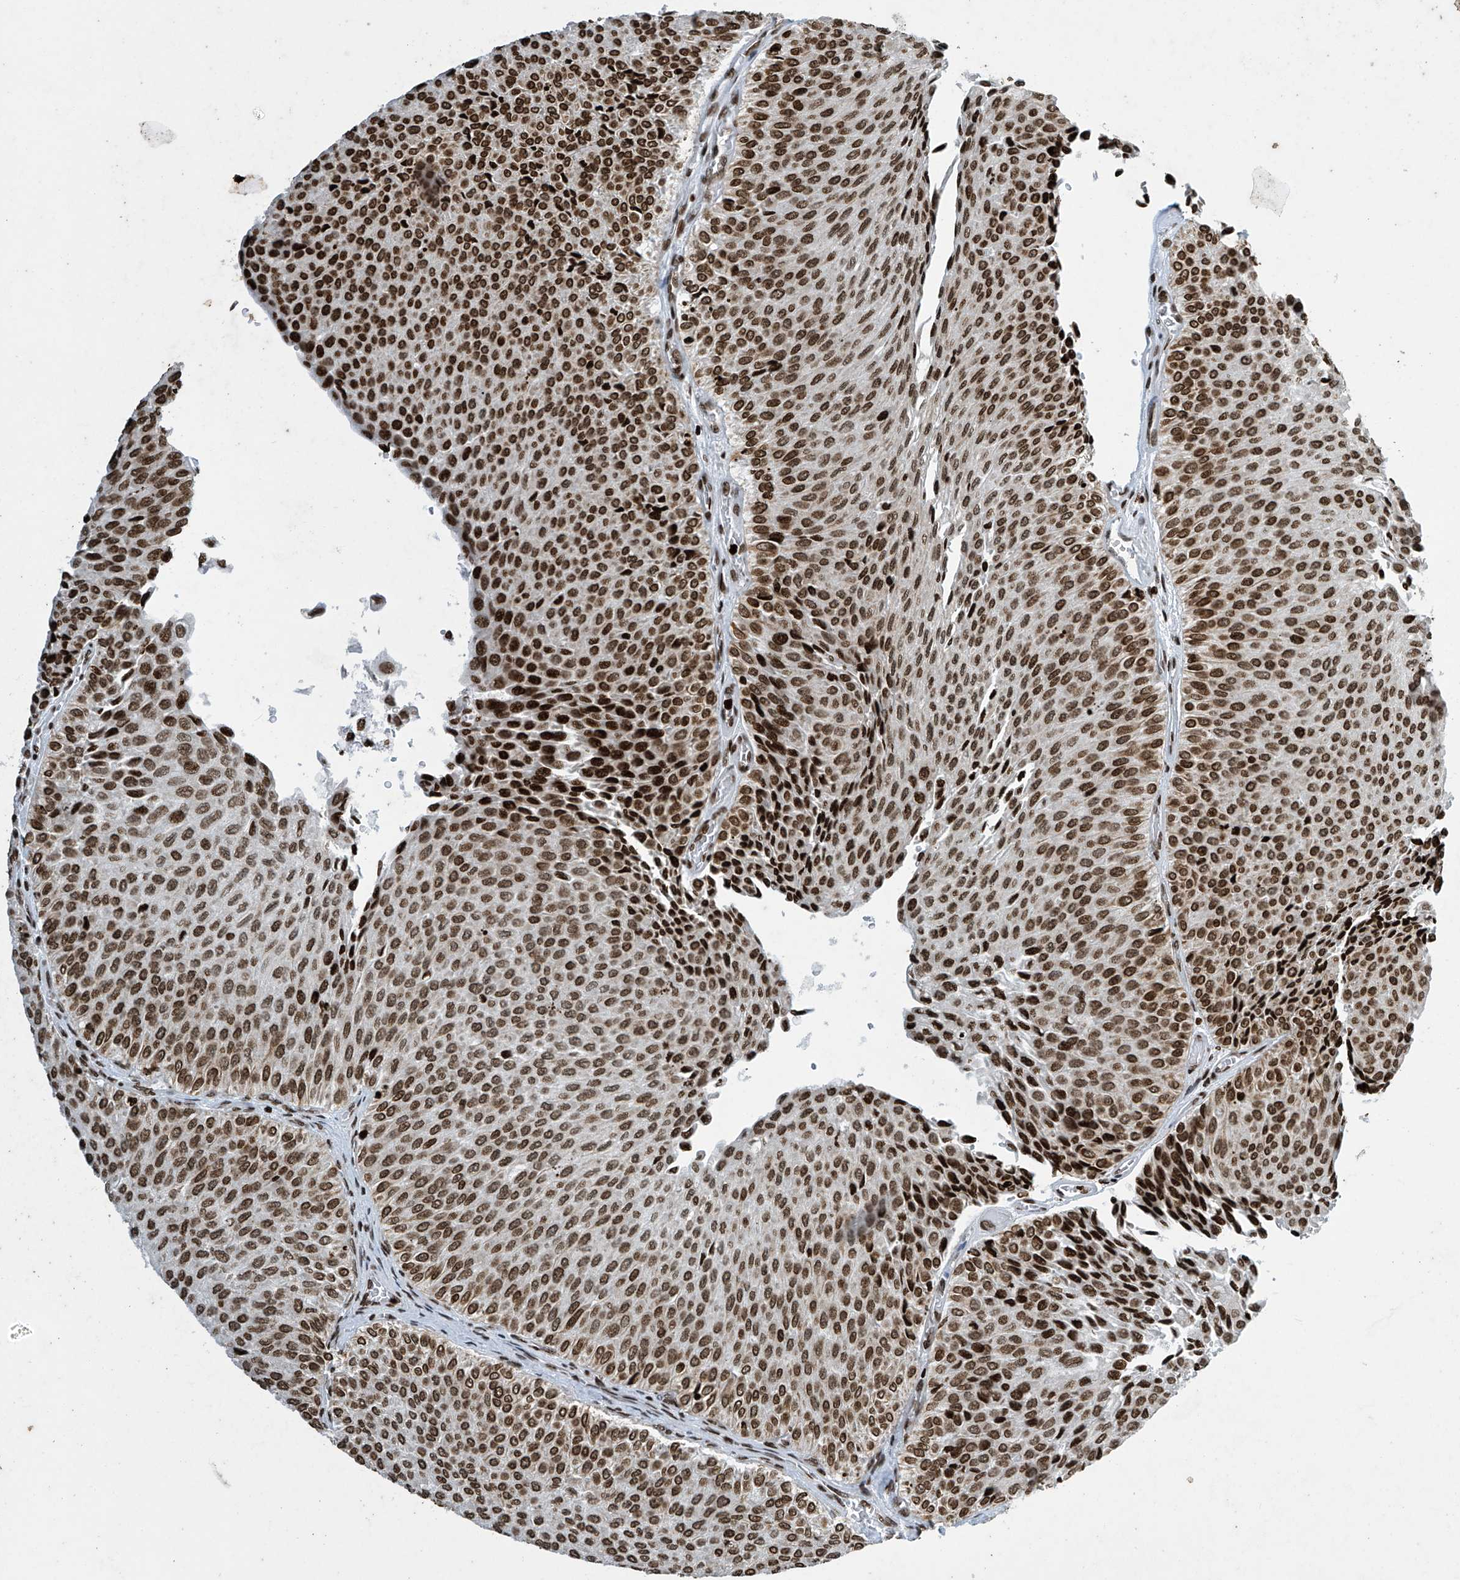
{"staining": {"intensity": "strong", "quantity": ">75%", "location": "nuclear"}, "tissue": "urothelial cancer", "cell_type": "Tumor cells", "image_type": "cancer", "snomed": [{"axis": "morphology", "description": "Urothelial carcinoma, Low grade"}, {"axis": "topography", "description": "Urinary bladder"}], "caption": "The immunohistochemical stain labels strong nuclear staining in tumor cells of urothelial cancer tissue.", "gene": "H4C16", "patient": {"sex": "male", "age": 78}}